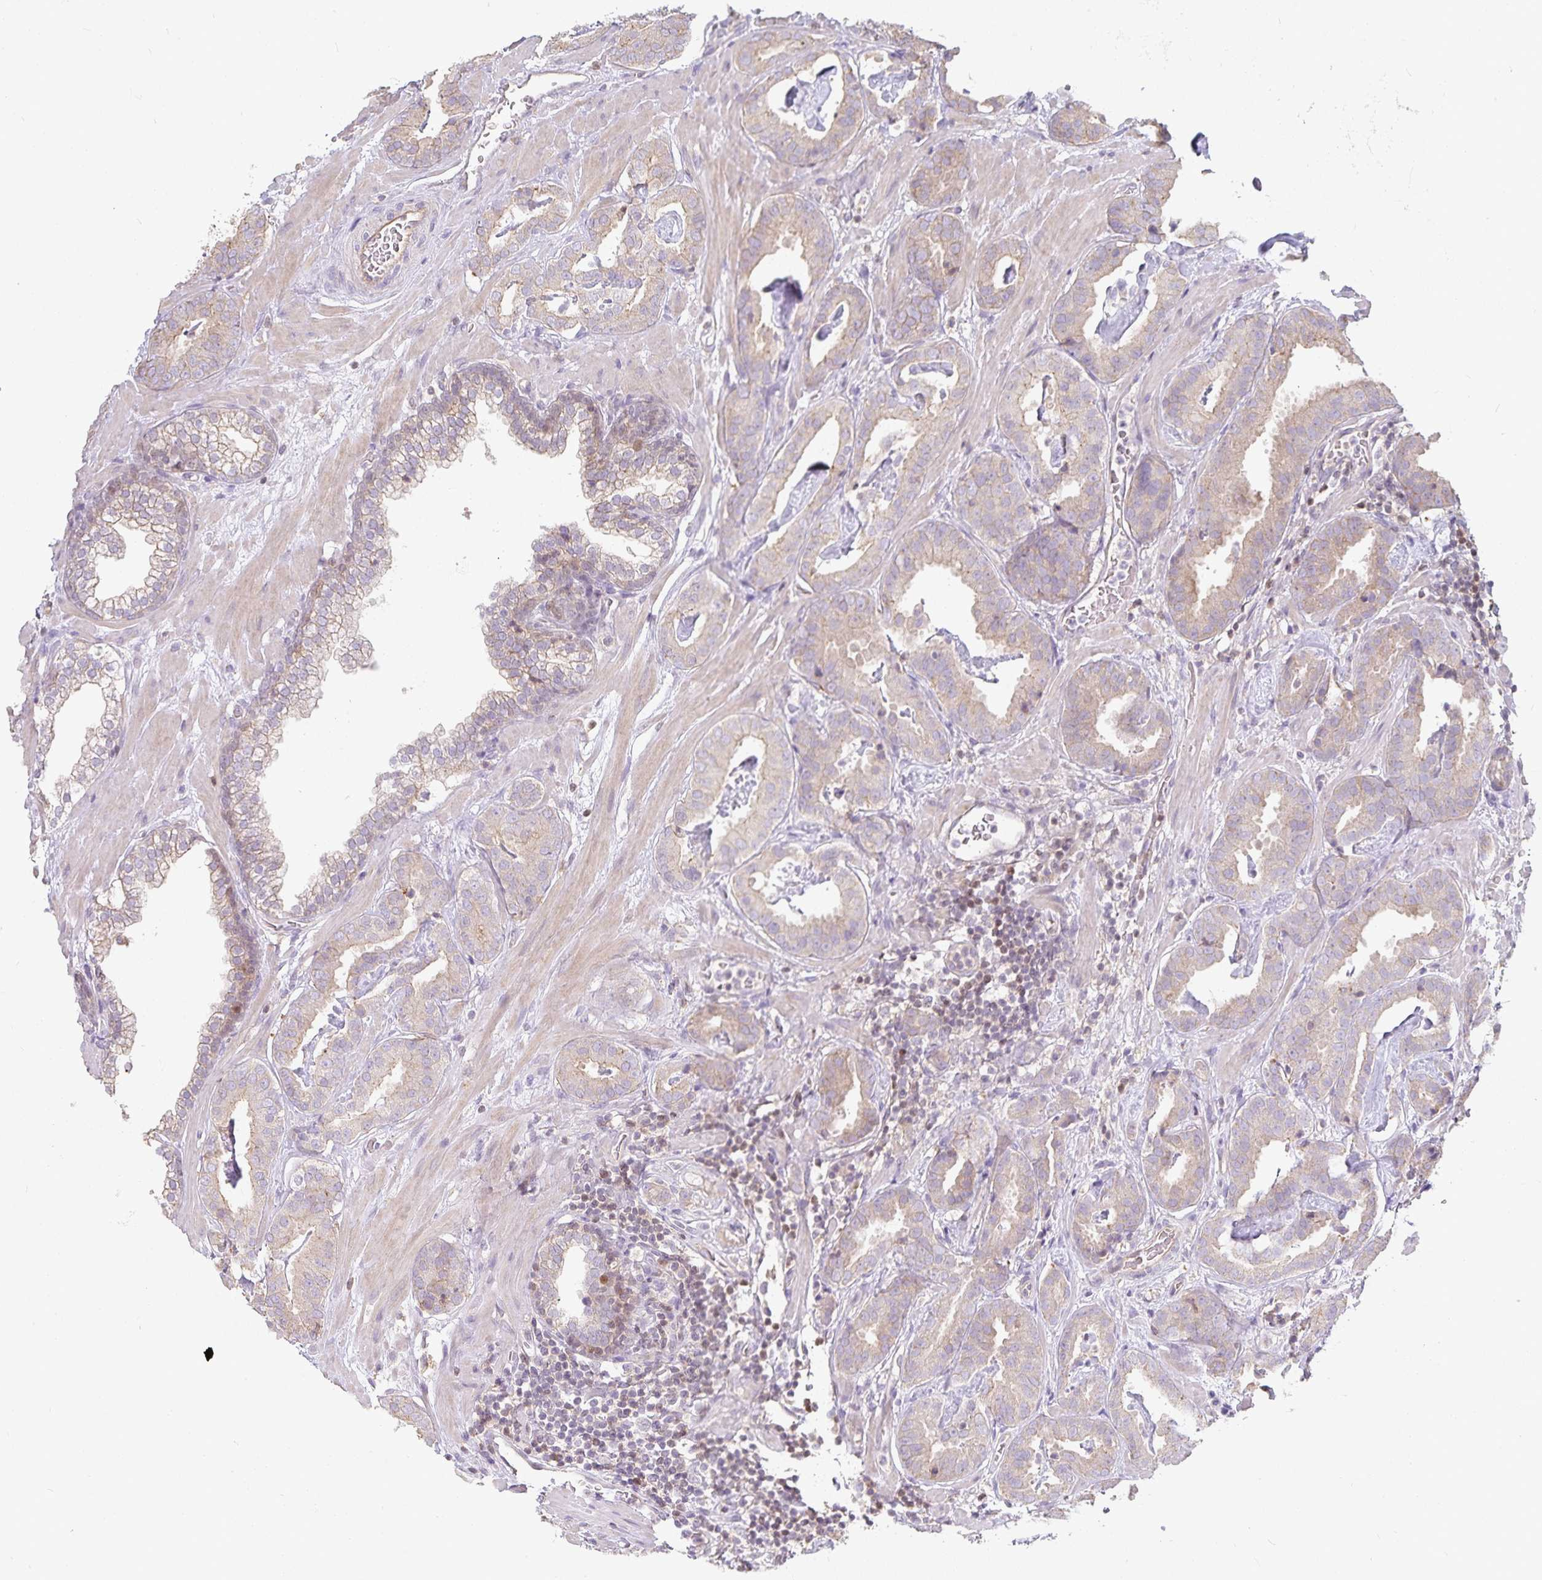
{"staining": {"intensity": "weak", "quantity": ">75%", "location": "cytoplasmic/membranous"}, "tissue": "prostate cancer", "cell_type": "Tumor cells", "image_type": "cancer", "snomed": [{"axis": "morphology", "description": "Adenocarcinoma, Low grade"}, {"axis": "topography", "description": "Prostate"}], "caption": "DAB (3,3'-diaminobenzidine) immunohistochemical staining of human prostate cancer exhibits weak cytoplasmic/membranous protein expression in approximately >75% of tumor cells. Nuclei are stained in blue.", "gene": "GATA3", "patient": {"sex": "male", "age": 62}}